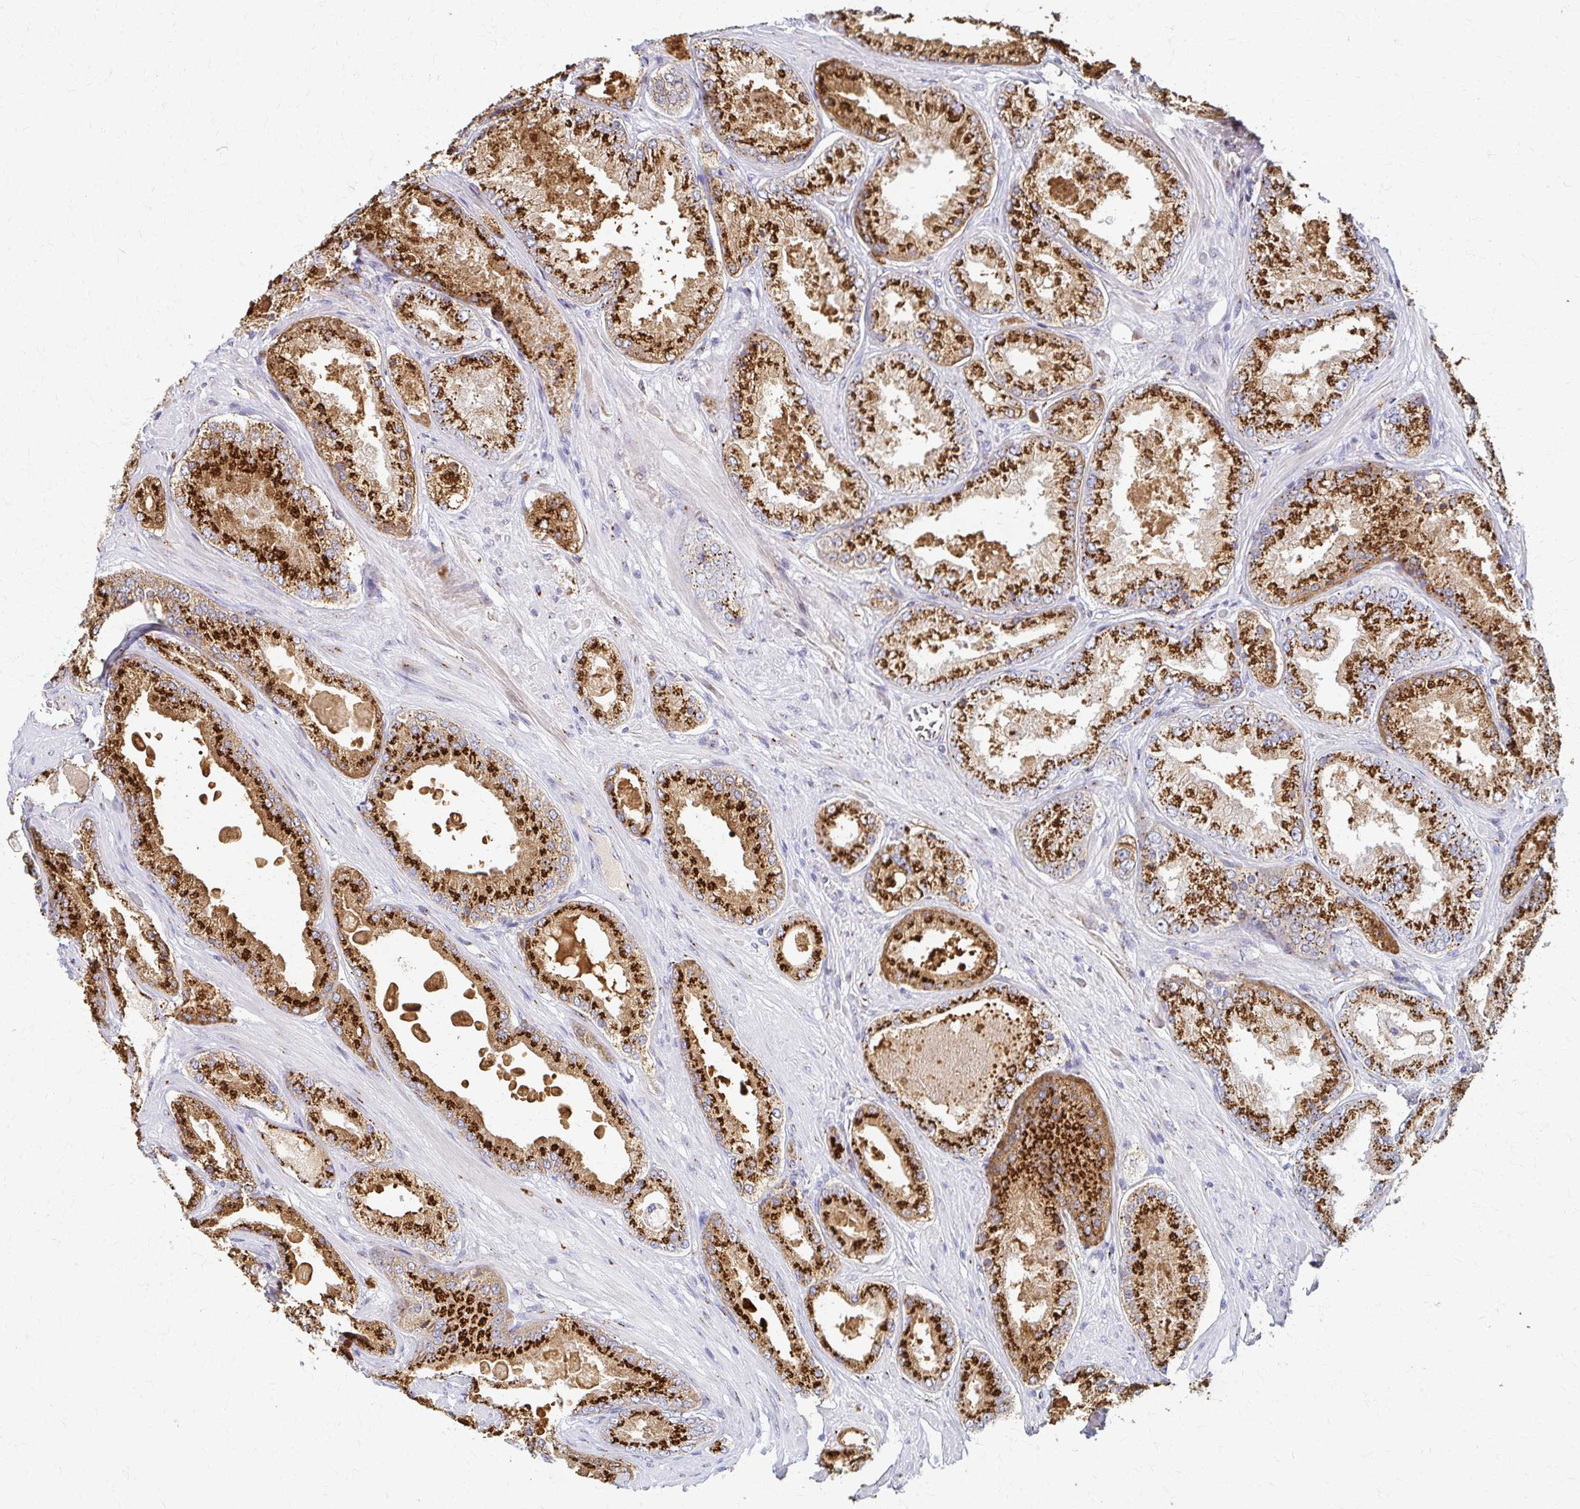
{"staining": {"intensity": "strong", "quantity": ">75%", "location": "cytoplasmic/membranous"}, "tissue": "prostate cancer", "cell_type": "Tumor cells", "image_type": "cancer", "snomed": [{"axis": "morphology", "description": "Adenocarcinoma, Low grade"}, {"axis": "topography", "description": "Prostate"}], "caption": "DAB immunohistochemical staining of human adenocarcinoma (low-grade) (prostate) displays strong cytoplasmic/membranous protein staining in approximately >75% of tumor cells.", "gene": "TM9SF1", "patient": {"sex": "male", "age": 68}}